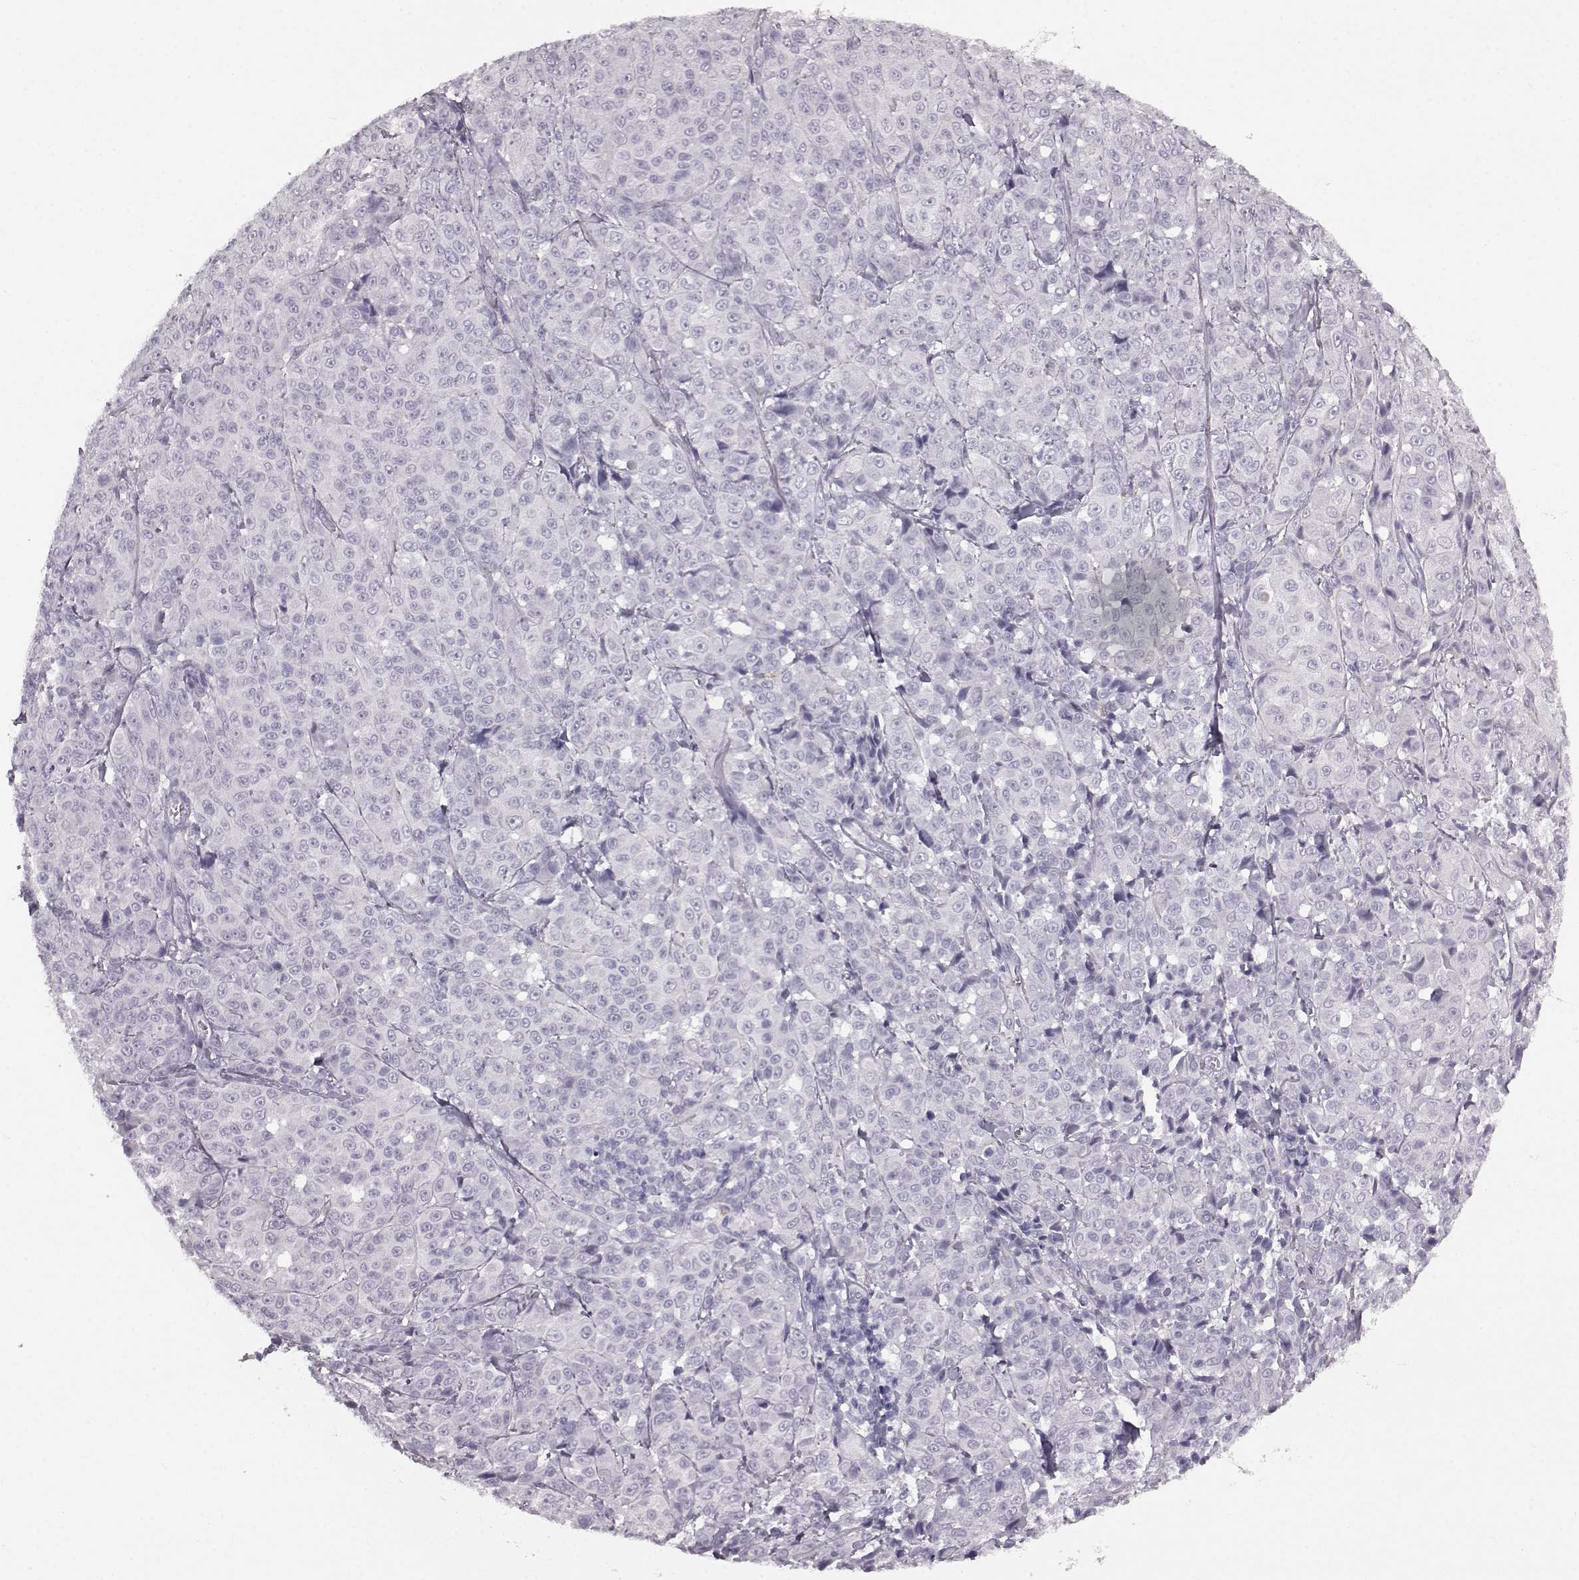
{"staining": {"intensity": "negative", "quantity": "none", "location": "none"}, "tissue": "melanoma", "cell_type": "Tumor cells", "image_type": "cancer", "snomed": [{"axis": "morphology", "description": "Malignant melanoma, NOS"}, {"axis": "topography", "description": "Skin"}], "caption": "Malignant melanoma stained for a protein using IHC displays no expression tumor cells.", "gene": "AIPL1", "patient": {"sex": "male", "age": 89}}